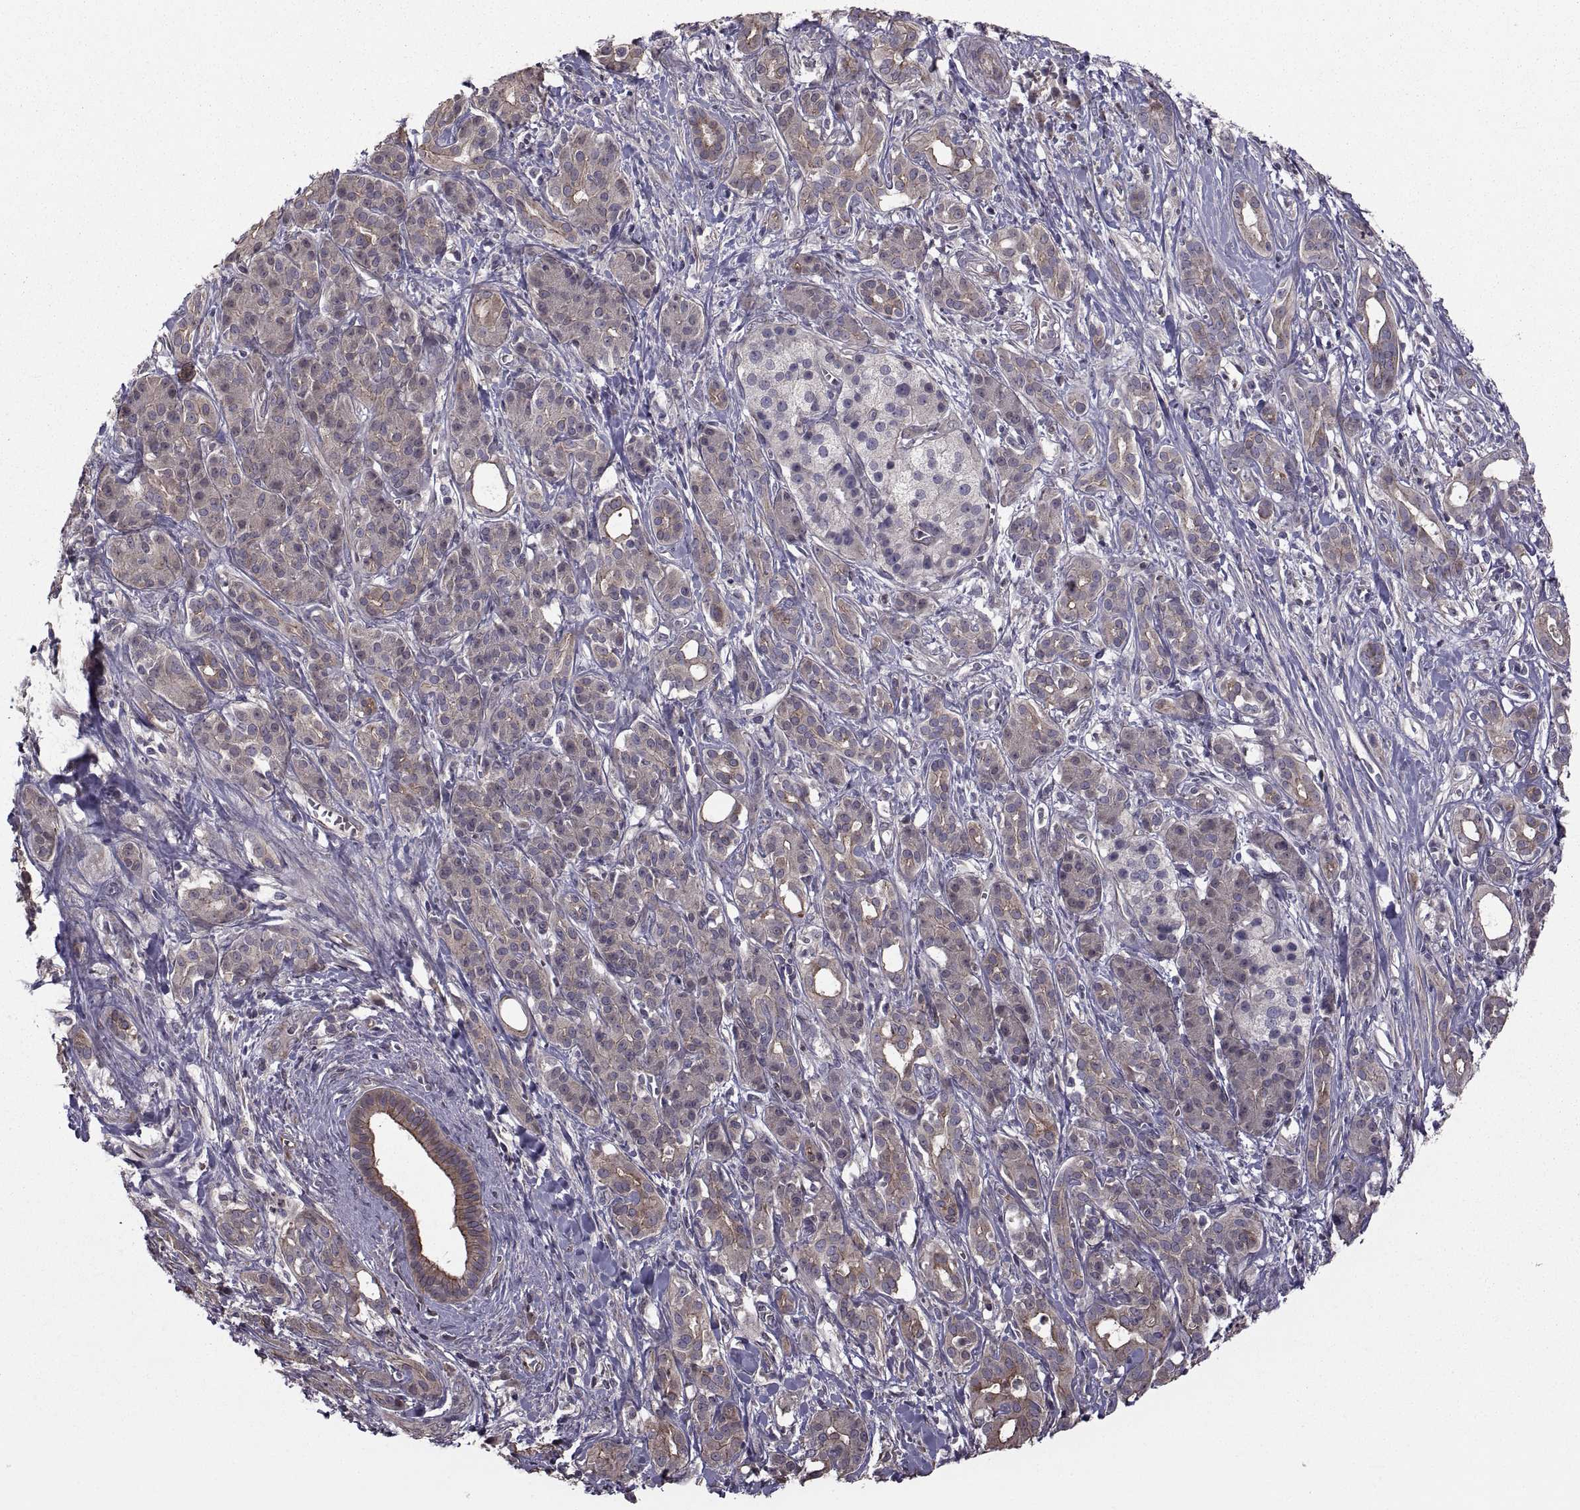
{"staining": {"intensity": "strong", "quantity": "25%-75%", "location": "cytoplasmic/membranous"}, "tissue": "pancreatic cancer", "cell_type": "Tumor cells", "image_type": "cancer", "snomed": [{"axis": "morphology", "description": "Adenocarcinoma, NOS"}, {"axis": "topography", "description": "Pancreas"}], "caption": "Adenocarcinoma (pancreatic) stained with a protein marker shows strong staining in tumor cells.", "gene": "PMM2", "patient": {"sex": "male", "age": 61}}